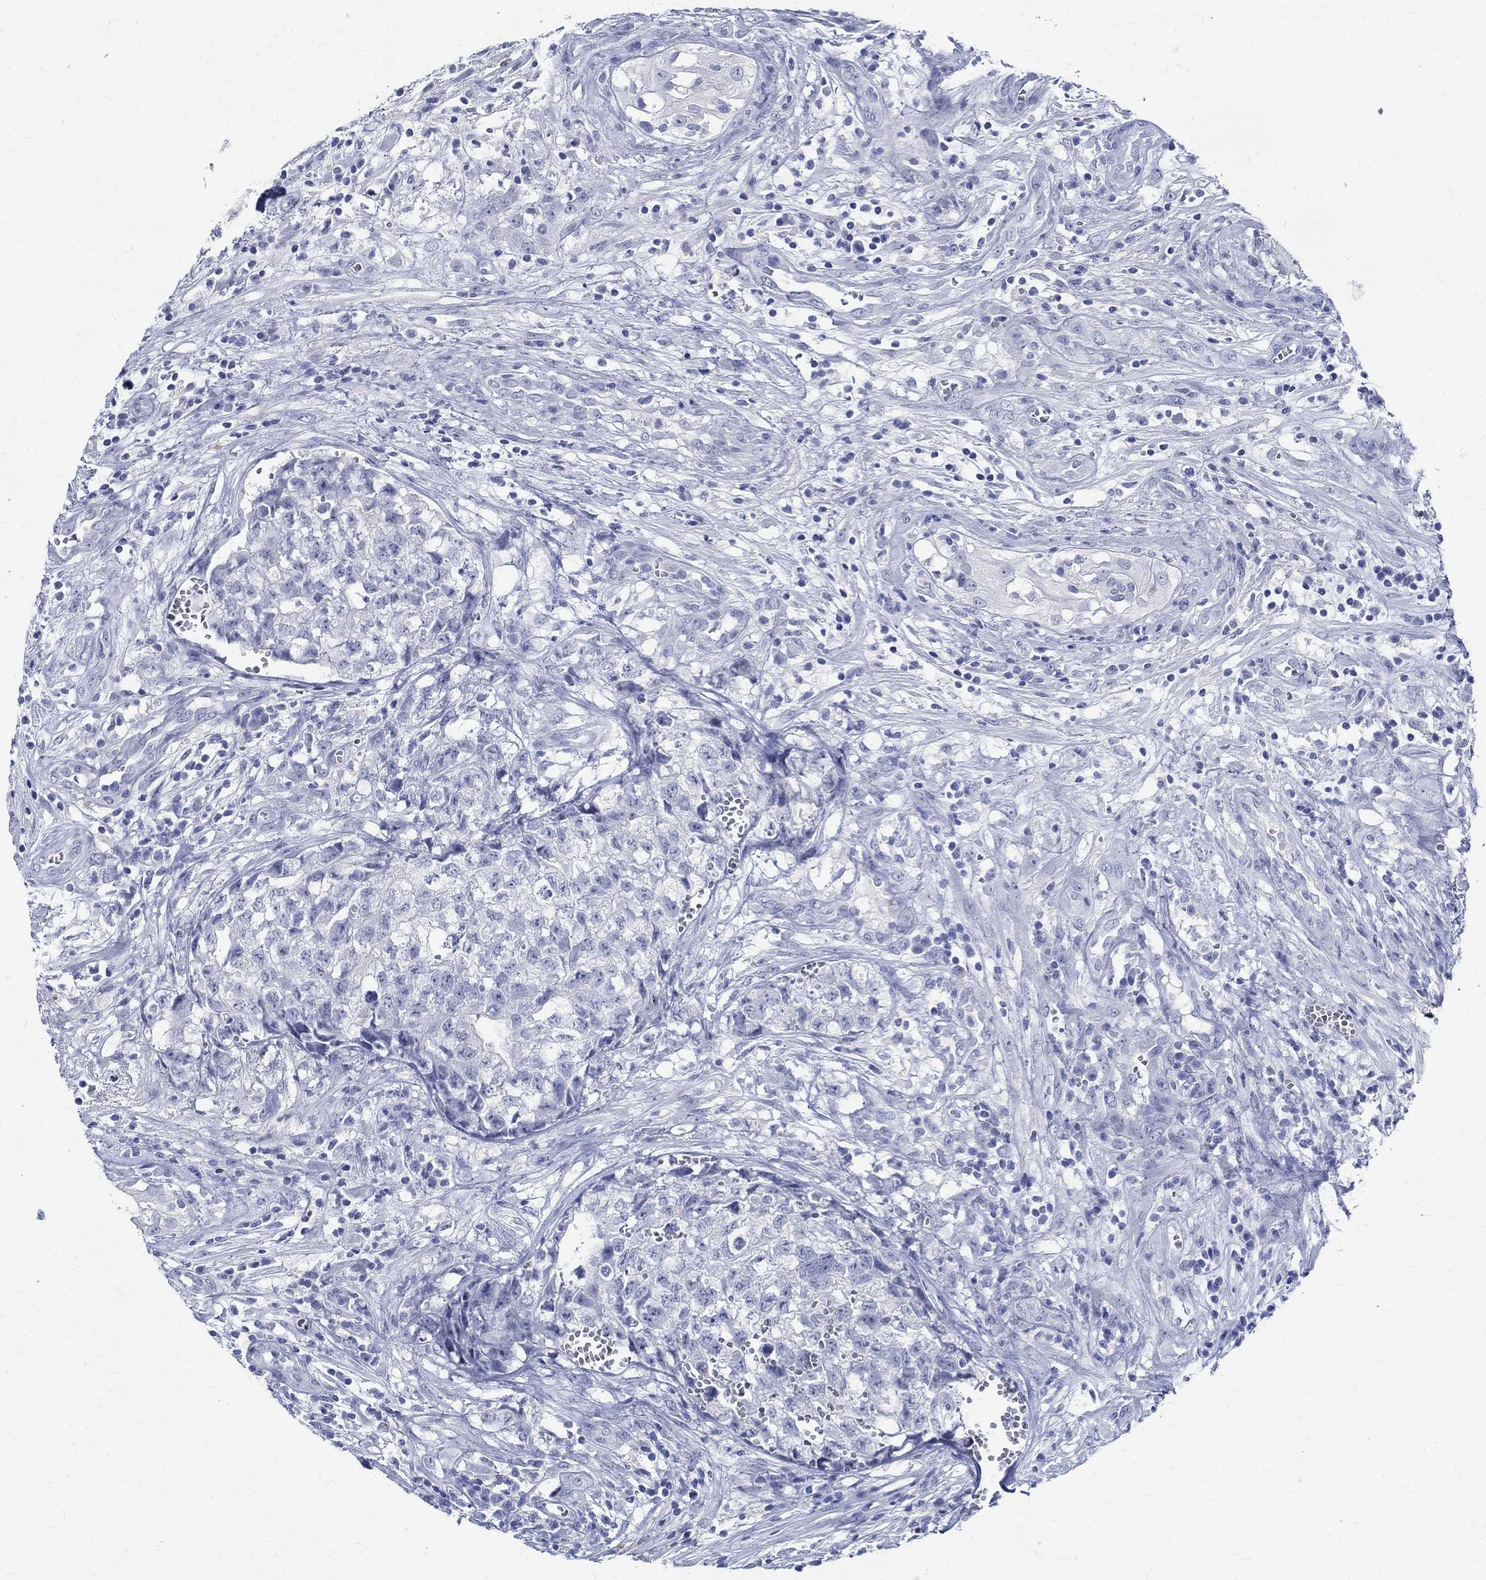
{"staining": {"intensity": "negative", "quantity": "none", "location": "none"}, "tissue": "testis cancer", "cell_type": "Tumor cells", "image_type": "cancer", "snomed": [{"axis": "morphology", "description": "Seminoma, NOS"}, {"axis": "morphology", "description": "Carcinoma, Embryonal, NOS"}, {"axis": "topography", "description": "Testis"}], "caption": "Photomicrograph shows no significant protein positivity in tumor cells of testis cancer (seminoma). (DAB immunohistochemistry (IHC) visualized using brightfield microscopy, high magnification).", "gene": "BSPRY", "patient": {"sex": "male", "age": 22}}